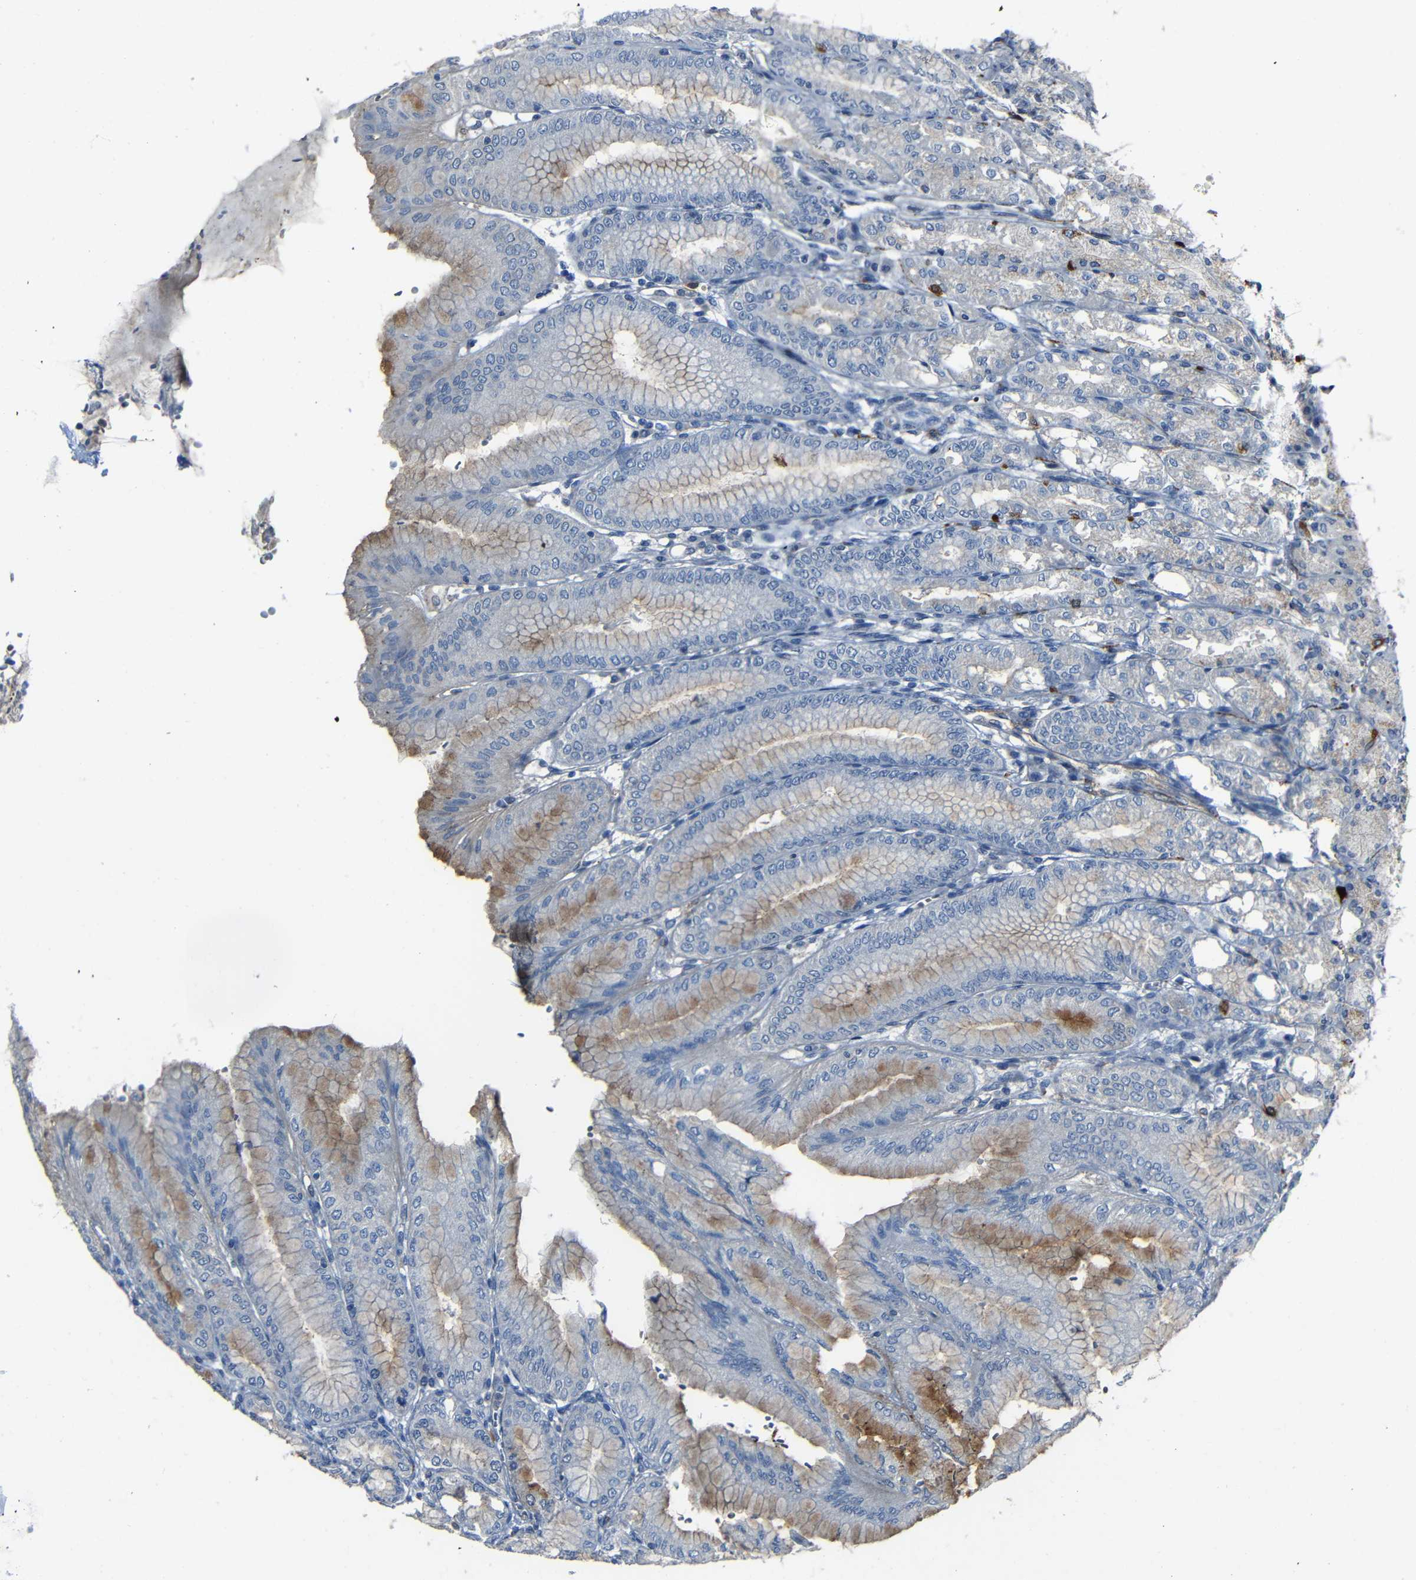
{"staining": {"intensity": "moderate", "quantity": "25%-75%", "location": "cytoplasmic/membranous"}, "tissue": "stomach", "cell_type": "Glandular cells", "image_type": "normal", "snomed": [{"axis": "morphology", "description": "Normal tissue, NOS"}, {"axis": "topography", "description": "Stomach, lower"}], "caption": "Immunohistochemistry (IHC) staining of unremarkable stomach, which exhibits medium levels of moderate cytoplasmic/membranous positivity in approximately 25%-75% of glandular cells indicating moderate cytoplasmic/membranous protein positivity. The staining was performed using DAB (3,3'-diaminobenzidine) (brown) for protein detection and nuclei were counterstained in hematoxylin (blue).", "gene": "DNAJC5", "patient": {"sex": "male", "age": 71}}